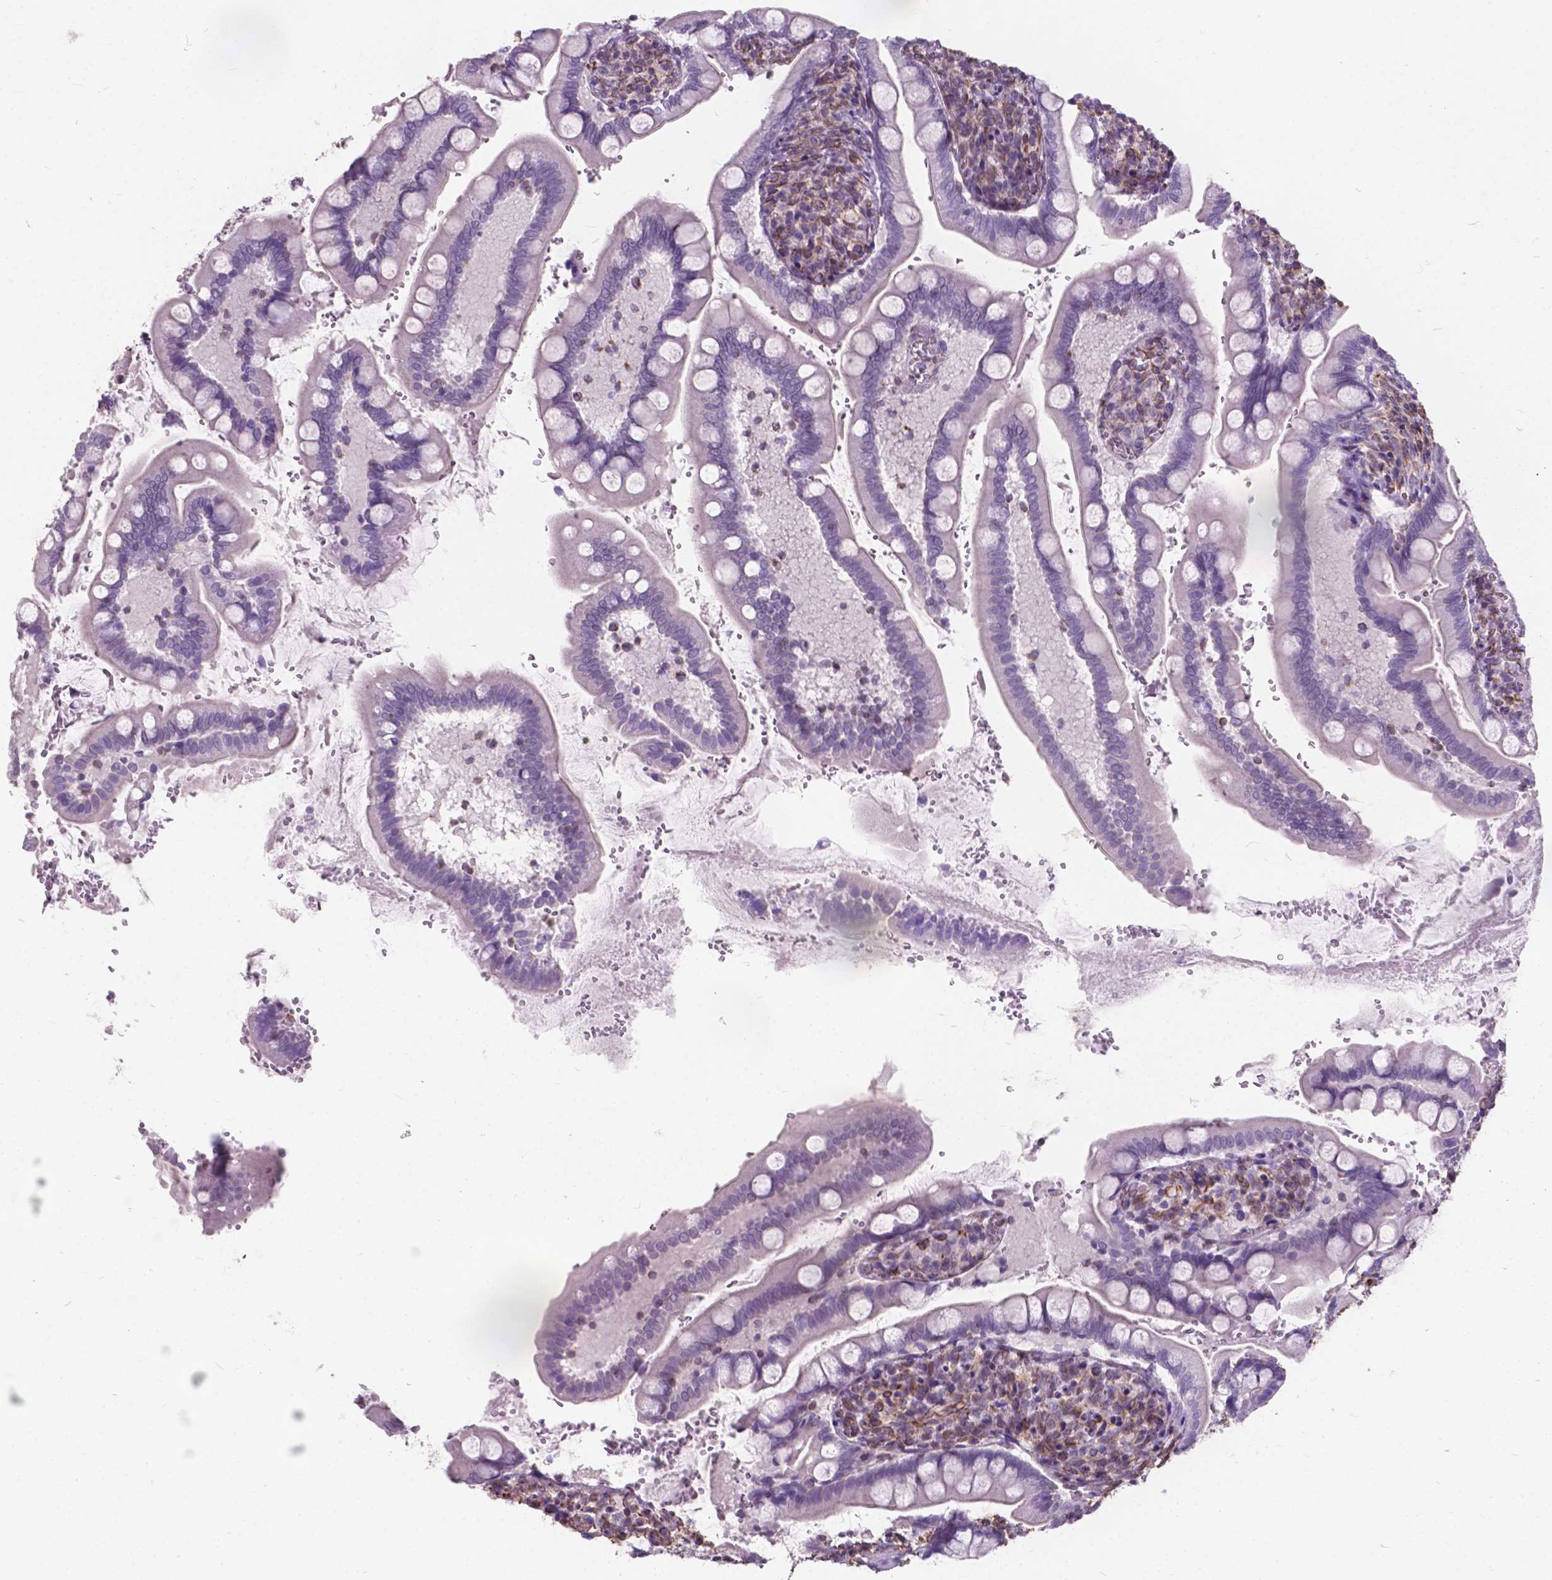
{"staining": {"intensity": "negative", "quantity": "none", "location": "none"}, "tissue": "small intestine", "cell_type": "Glandular cells", "image_type": "normal", "snomed": [{"axis": "morphology", "description": "Normal tissue, NOS"}, {"axis": "topography", "description": "Small intestine"}], "caption": "Immunohistochemical staining of benign small intestine reveals no significant positivity in glandular cells. (DAB (3,3'-diaminobenzidine) immunohistochemistry (IHC) visualized using brightfield microscopy, high magnification).", "gene": "AMOT", "patient": {"sex": "female", "age": 56}}